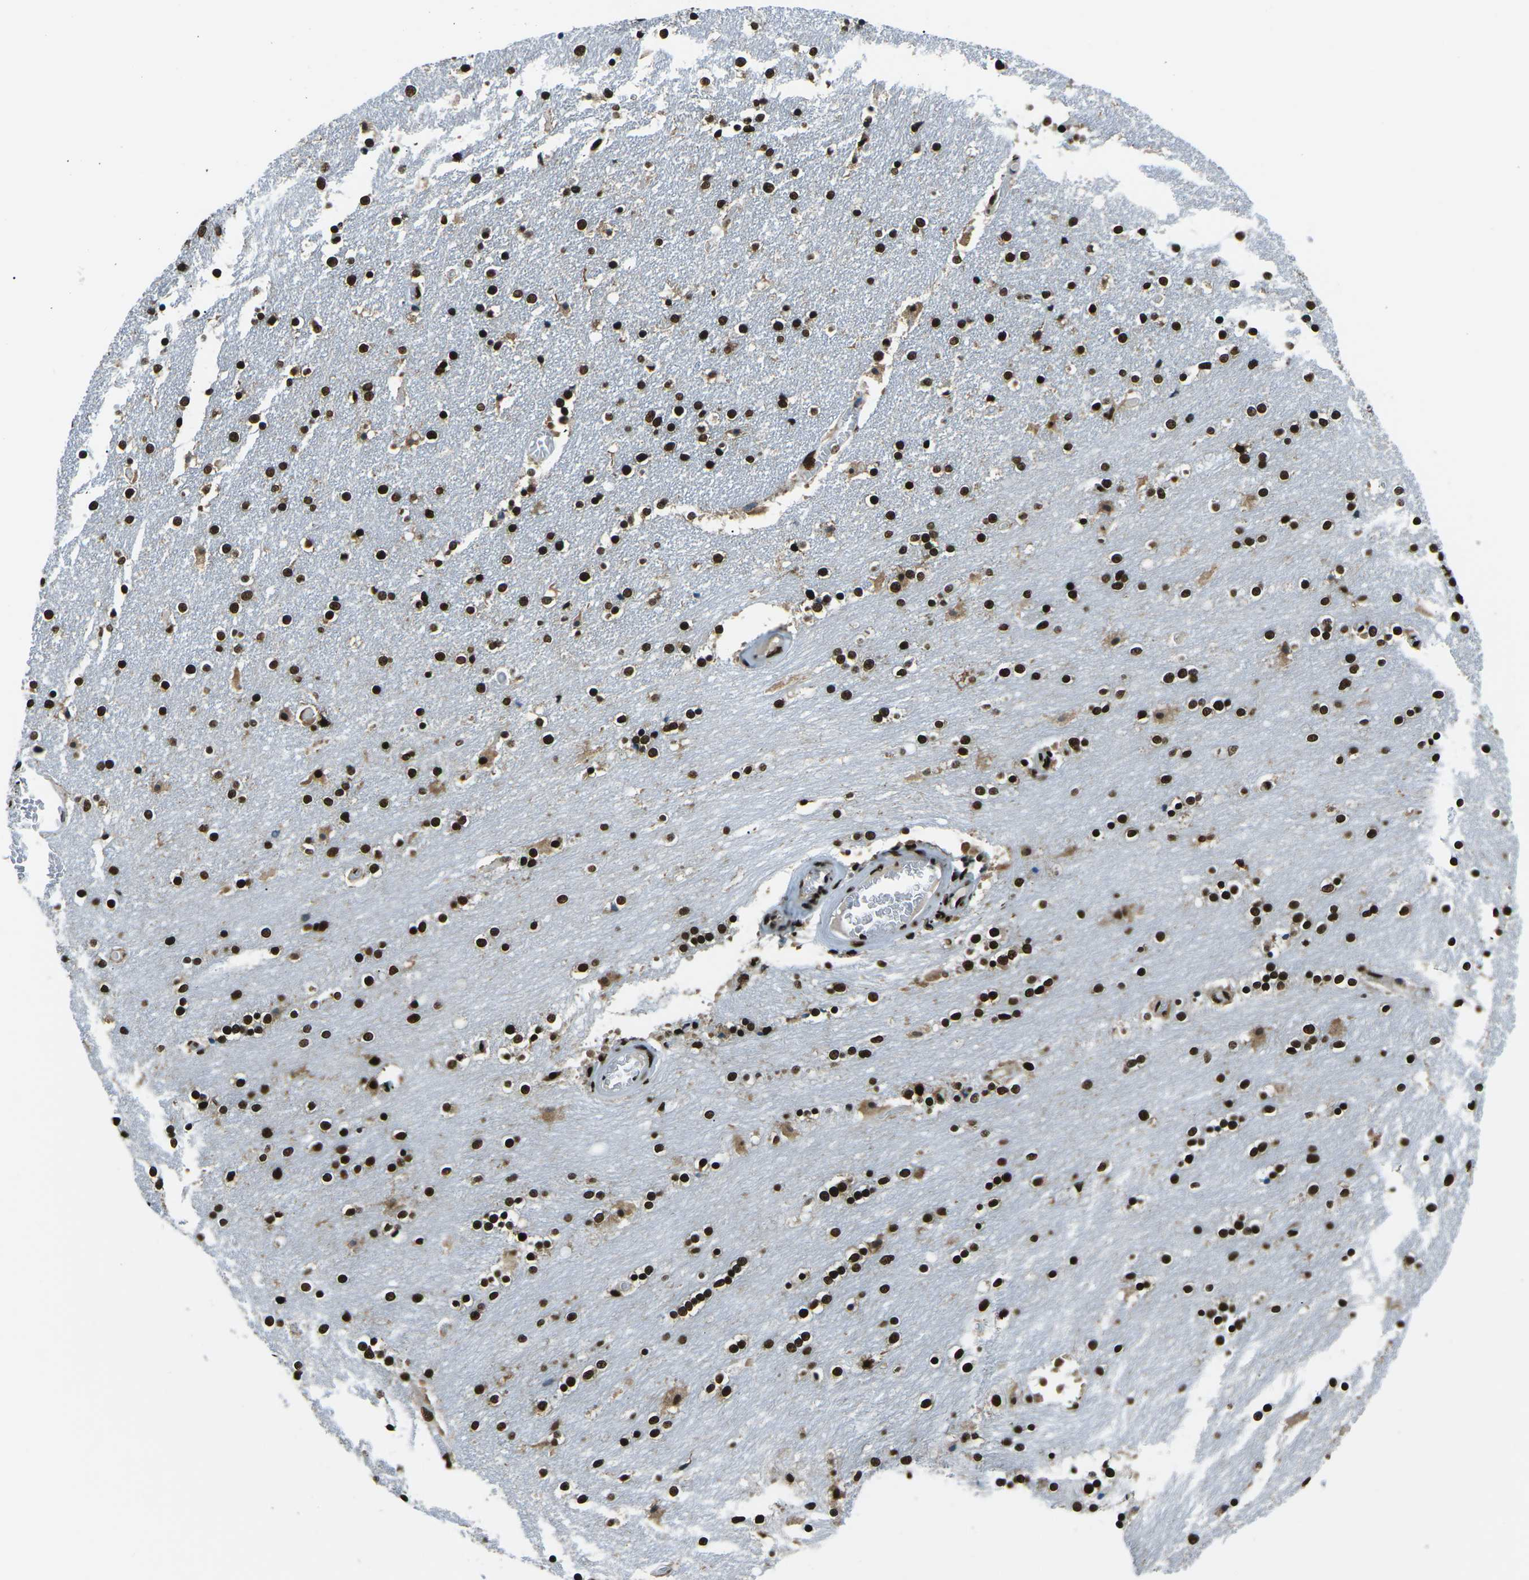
{"staining": {"intensity": "strong", "quantity": ">75%", "location": "nuclear"}, "tissue": "caudate", "cell_type": "Glial cells", "image_type": "normal", "snomed": [{"axis": "morphology", "description": "Normal tissue, NOS"}, {"axis": "topography", "description": "Lateral ventricle wall"}], "caption": "Strong nuclear protein expression is appreciated in approximately >75% of glial cells in caudate.", "gene": "HNRNPL", "patient": {"sex": "female", "age": 54}}